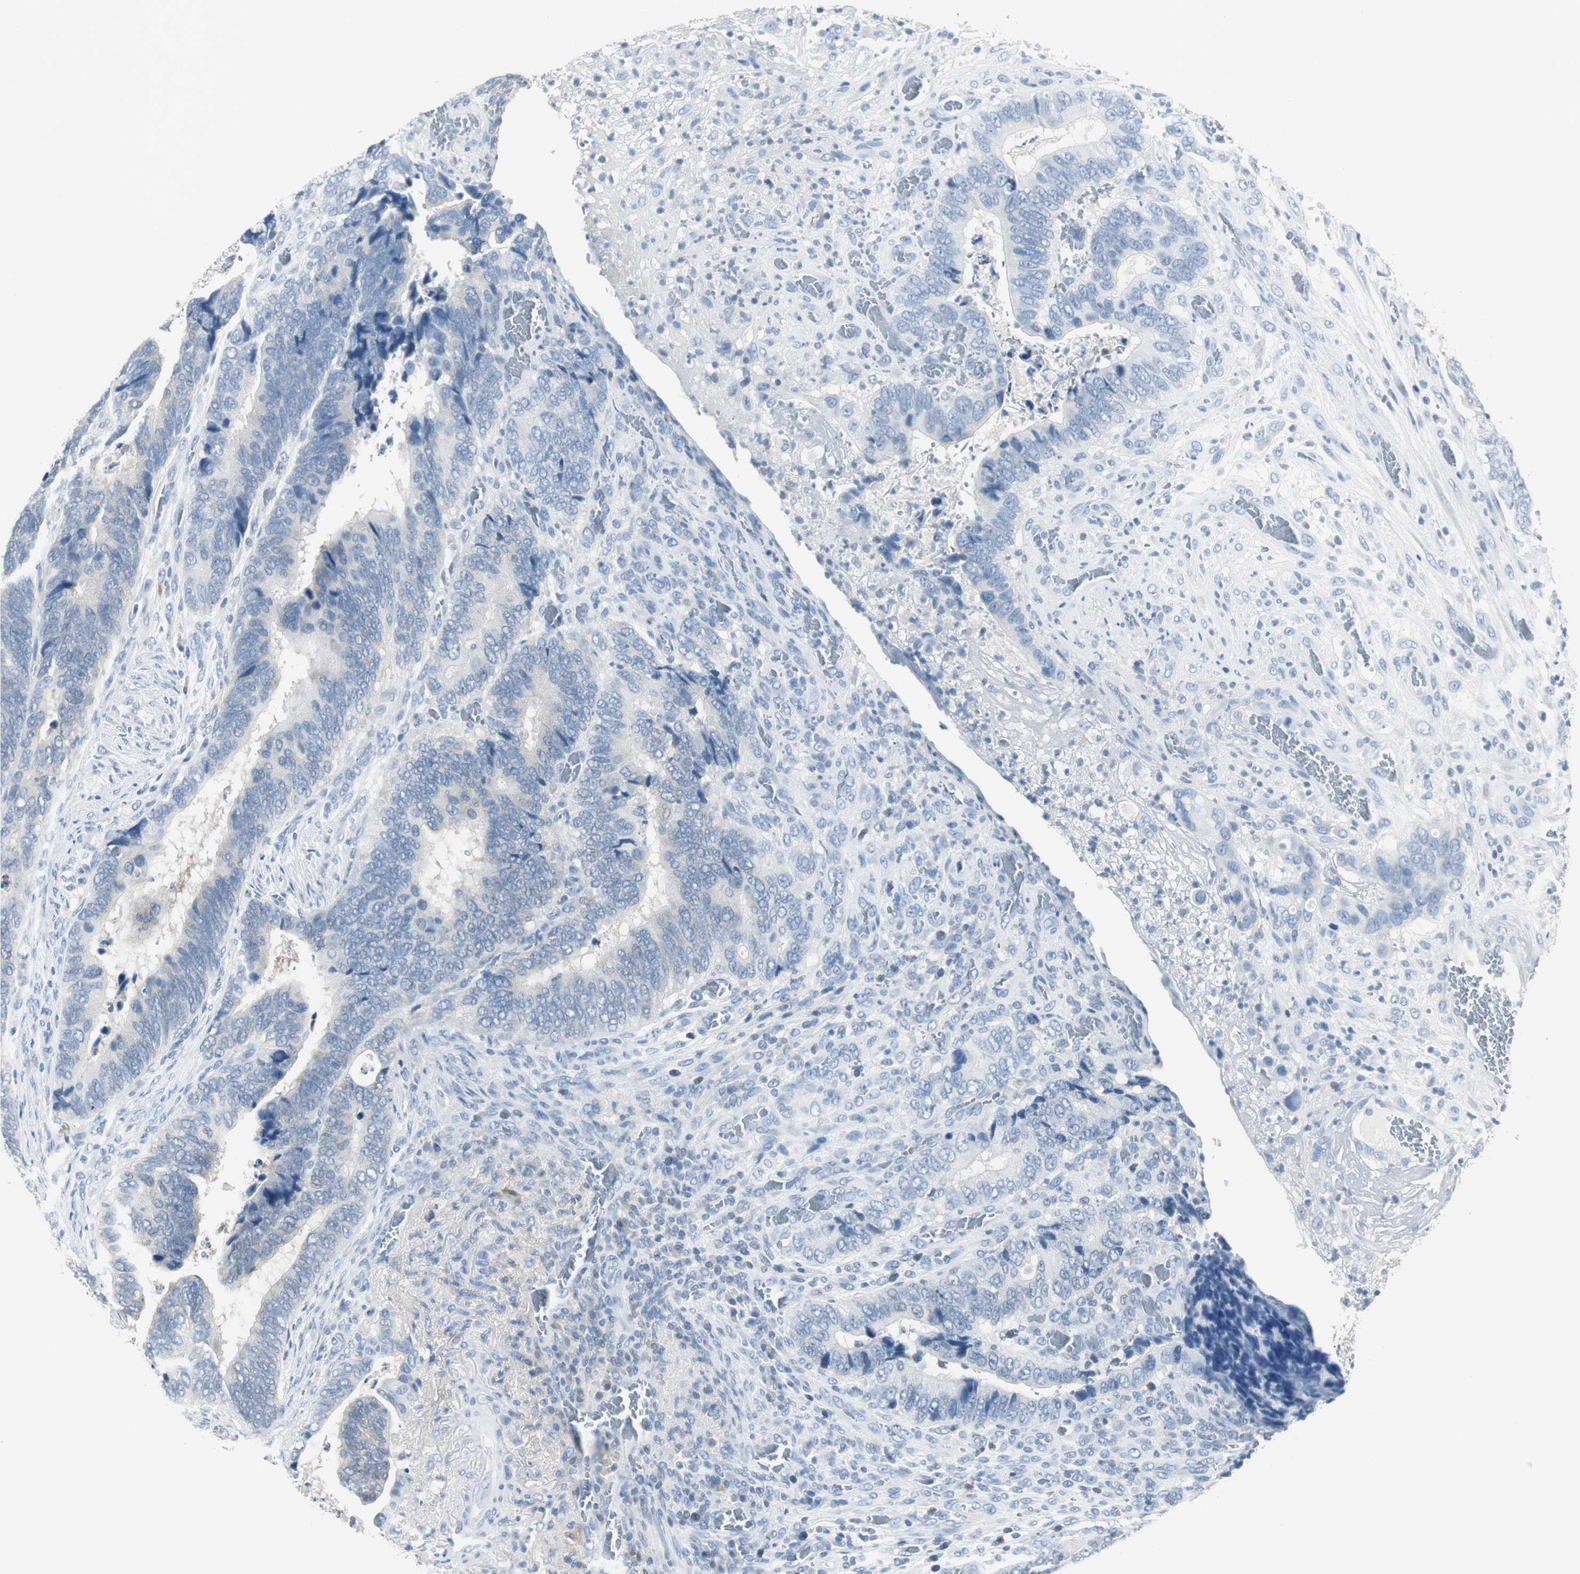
{"staining": {"intensity": "negative", "quantity": "none", "location": "none"}, "tissue": "colorectal cancer", "cell_type": "Tumor cells", "image_type": "cancer", "snomed": [{"axis": "morphology", "description": "Adenocarcinoma, NOS"}, {"axis": "topography", "description": "Colon"}], "caption": "Tumor cells show no significant expression in colorectal cancer.", "gene": "FBP1", "patient": {"sex": "male", "age": 72}}